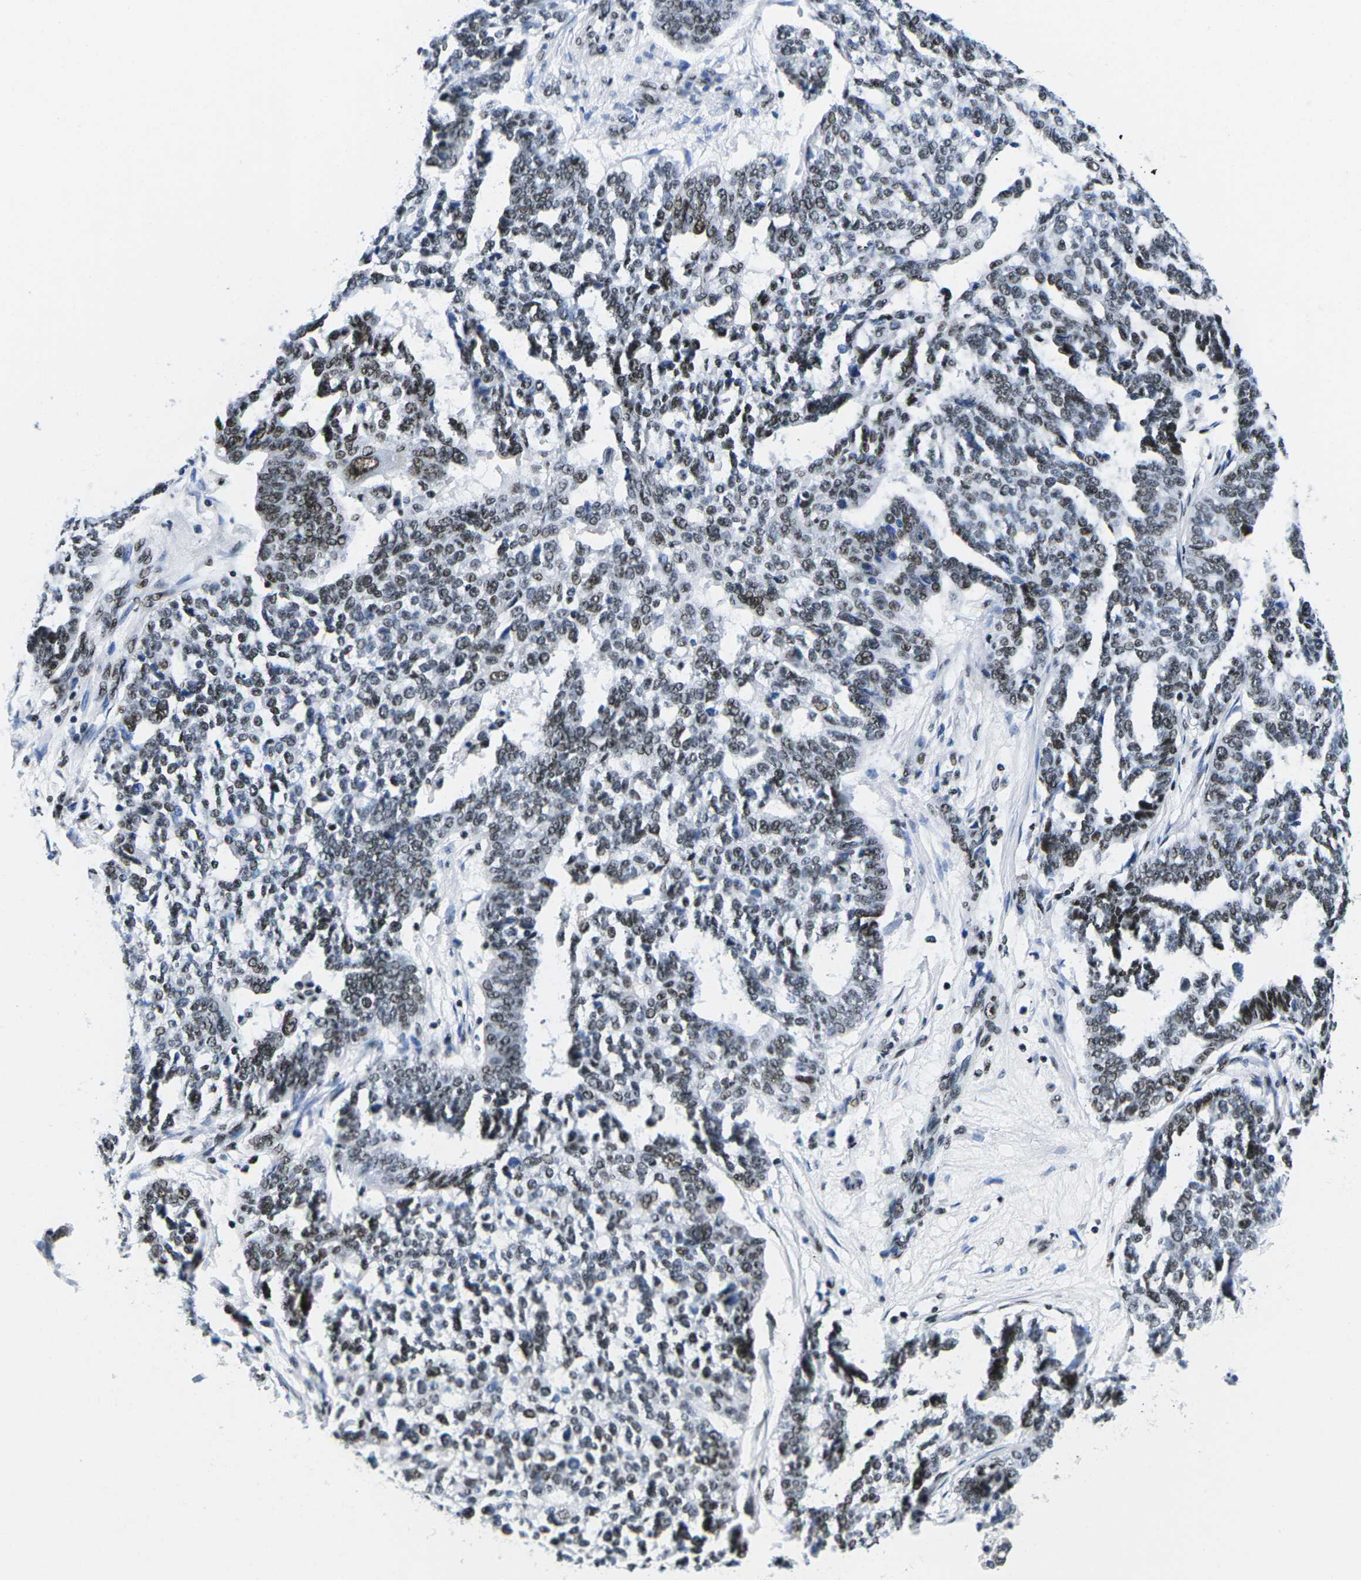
{"staining": {"intensity": "moderate", "quantity": ">75%", "location": "nuclear"}, "tissue": "ovarian cancer", "cell_type": "Tumor cells", "image_type": "cancer", "snomed": [{"axis": "morphology", "description": "Cystadenocarcinoma, serous, NOS"}, {"axis": "topography", "description": "Ovary"}], "caption": "Immunohistochemical staining of human serous cystadenocarcinoma (ovarian) shows medium levels of moderate nuclear positivity in about >75% of tumor cells. Immunohistochemistry stains the protein of interest in brown and the nuclei are stained blue.", "gene": "ATF1", "patient": {"sex": "female", "age": 59}}